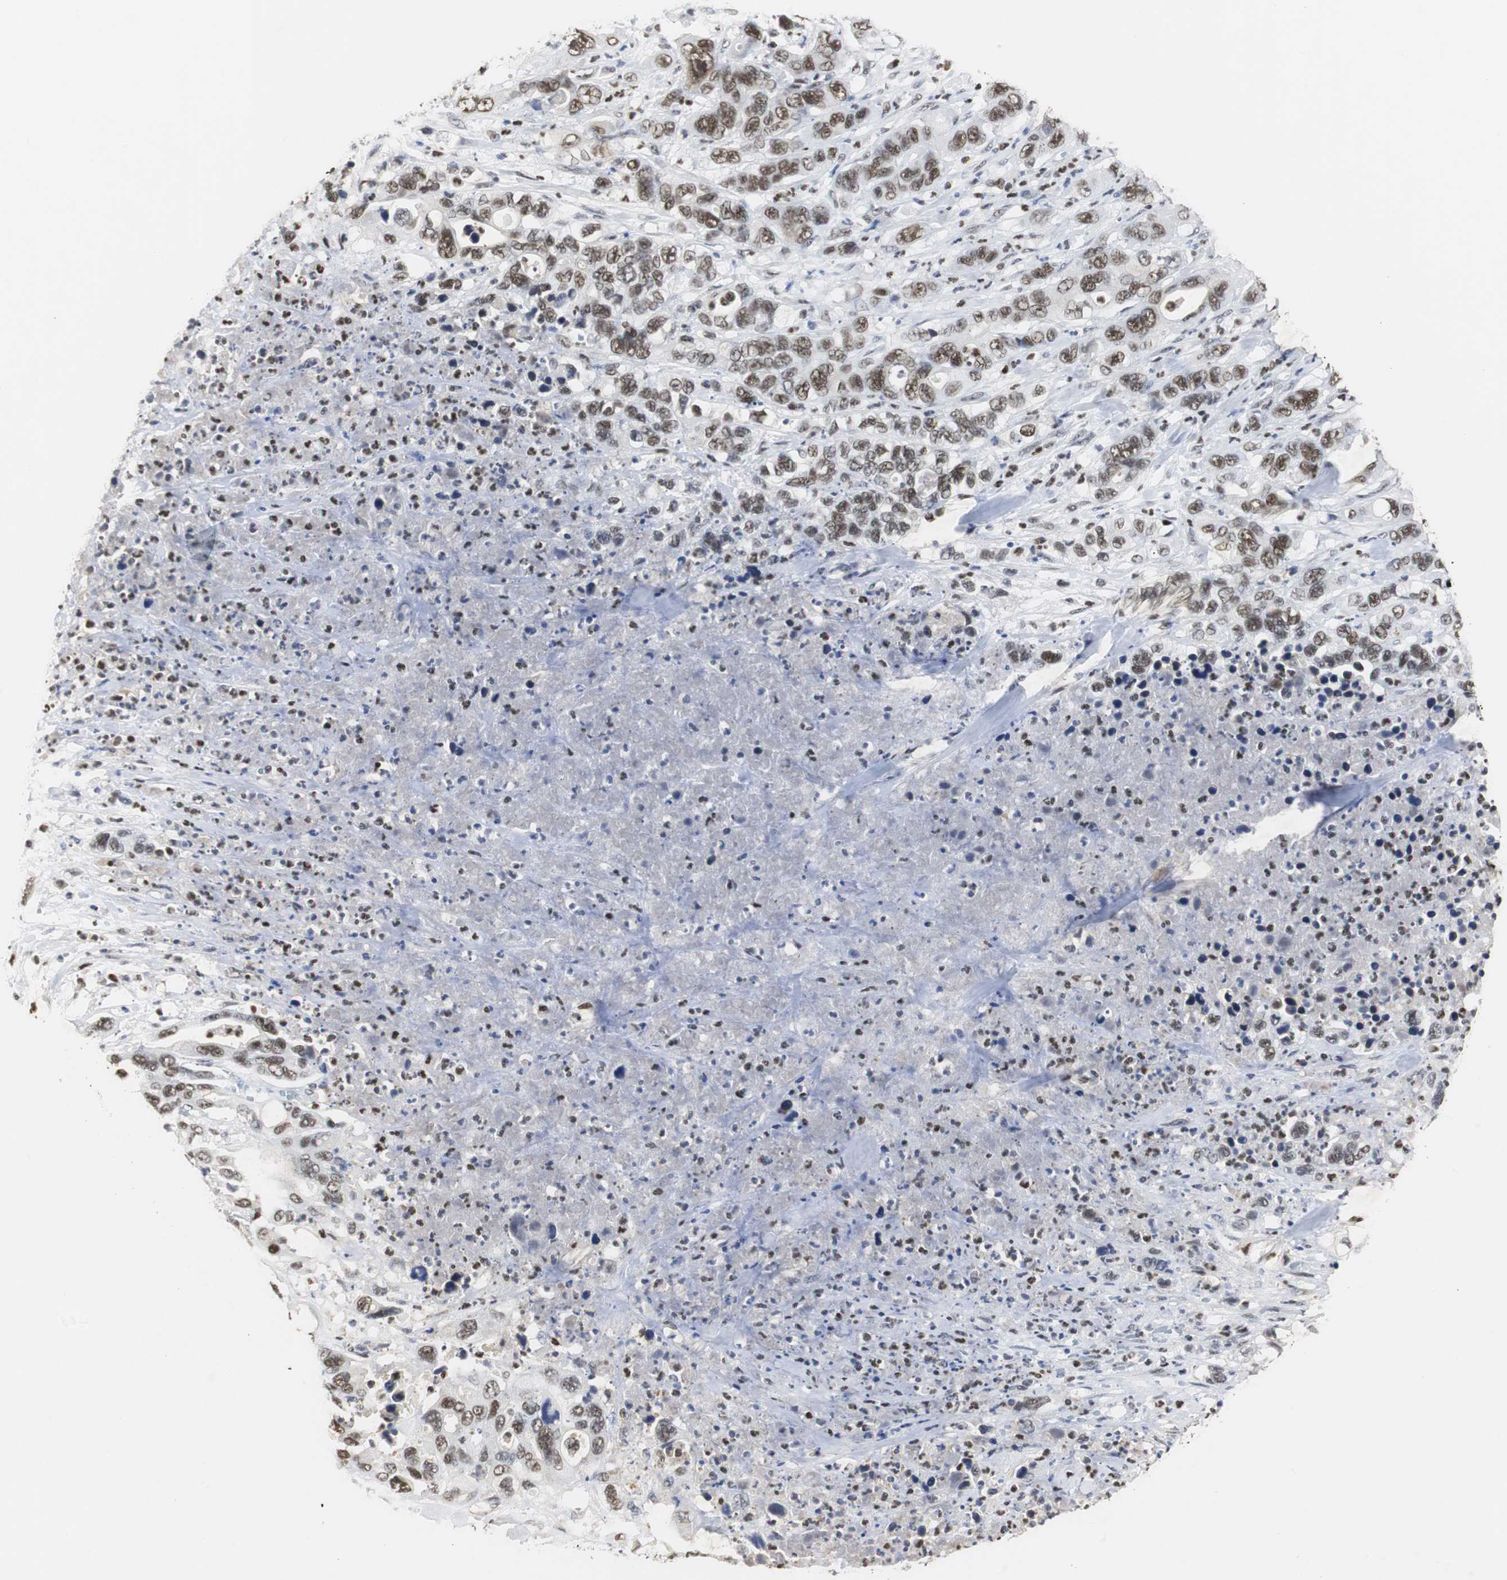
{"staining": {"intensity": "moderate", "quantity": ">75%", "location": "nuclear"}, "tissue": "pancreatic cancer", "cell_type": "Tumor cells", "image_type": "cancer", "snomed": [{"axis": "morphology", "description": "Adenocarcinoma, NOS"}, {"axis": "topography", "description": "Pancreas"}], "caption": "IHC of pancreatic adenocarcinoma demonstrates medium levels of moderate nuclear positivity in about >75% of tumor cells. The staining was performed using DAB to visualize the protein expression in brown, while the nuclei were stained in blue with hematoxylin (Magnification: 20x).", "gene": "ZFC3H1", "patient": {"sex": "female", "age": 71}}